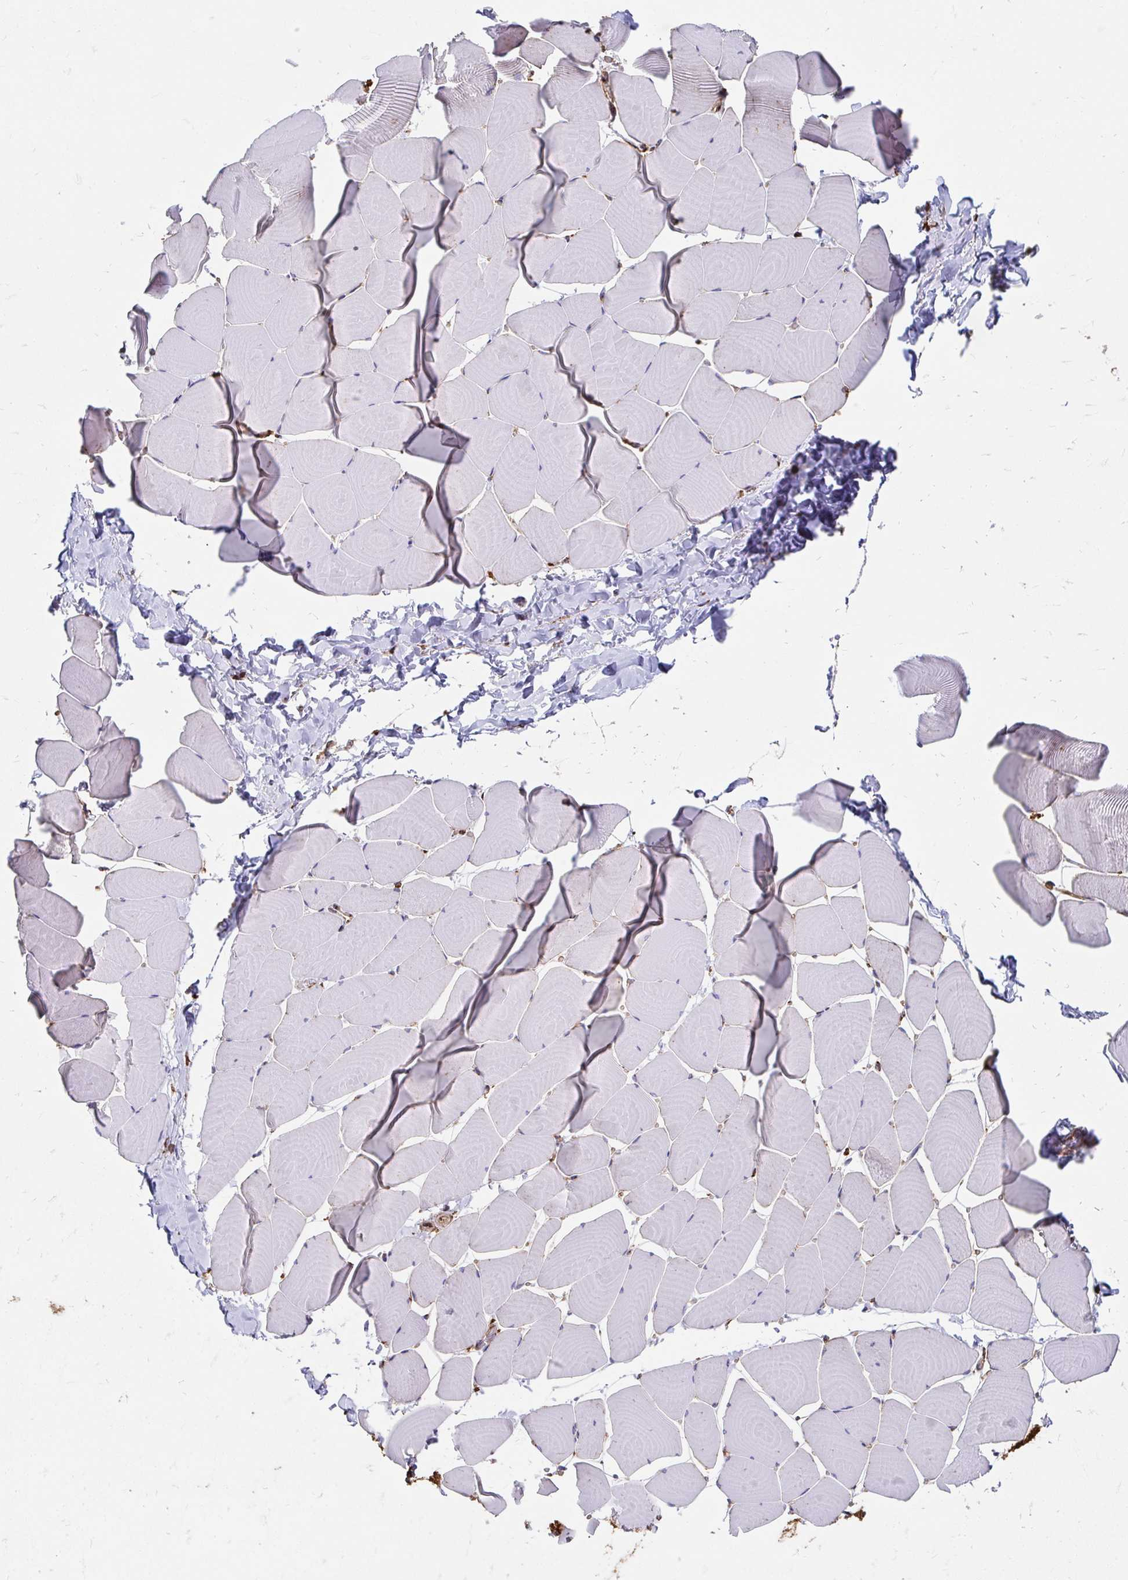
{"staining": {"intensity": "negative", "quantity": "none", "location": "none"}, "tissue": "skeletal muscle", "cell_type": "Myocytes", "image_type": "normal", "snomed": [{"axis": "morphology", "description": "Normal tissue, NOS"}, {"axis": "topography", "description": "Skeletal muscle"}], "caption": "Micrograph shows no significant protein positivity in myocytes of normal skeletal muscle. (DAB immunohistochemistry (IHC), high magnification).", "gene": "CLTC", "patient": {"sex": "male", "age": 25}}